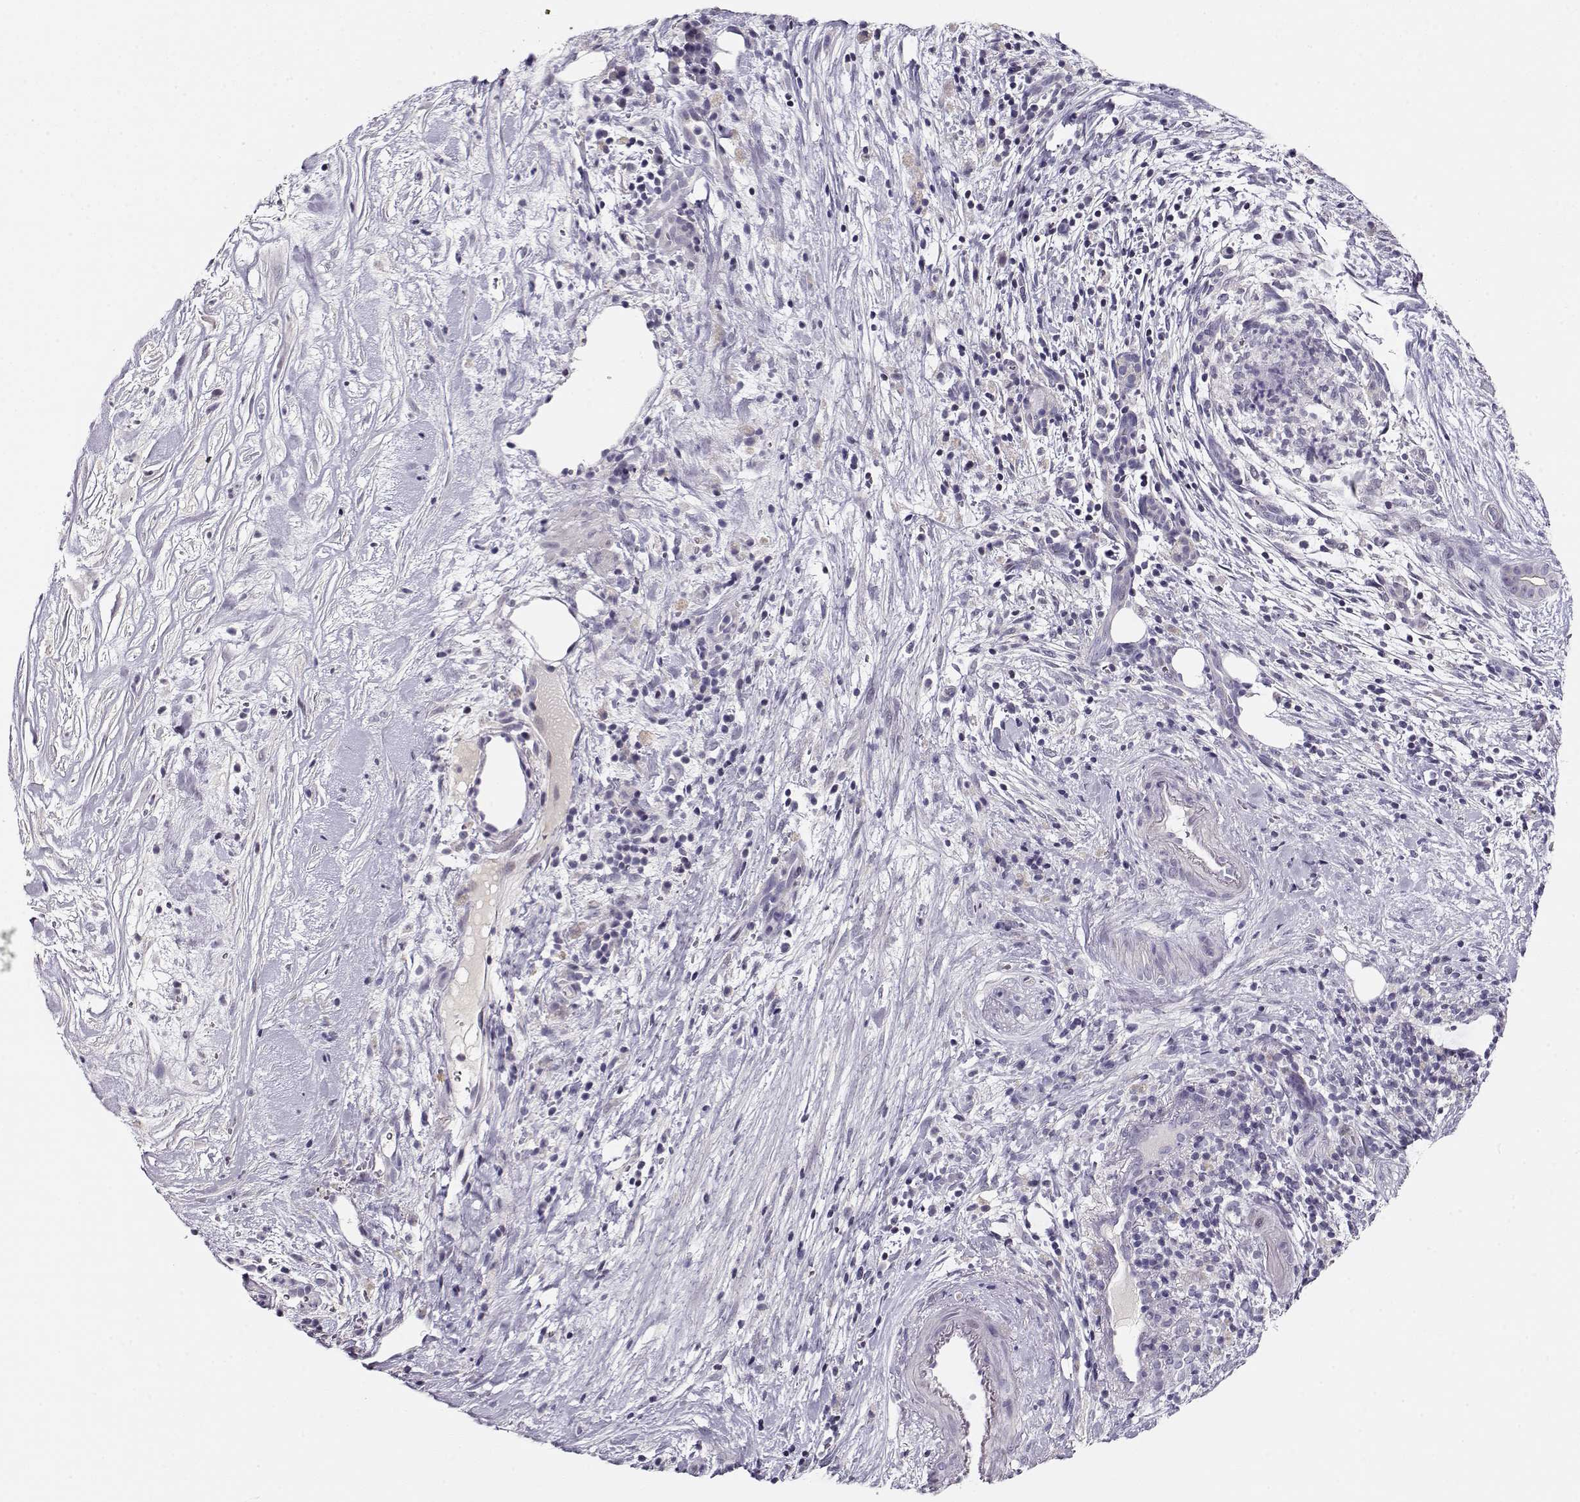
{"staining": {"intensity": "weak", "quantity": "<25%", "location": "cytoplasmic/membranous"}, "tissue": "pancreatic cancer", "cell_type": "Tumor cells", "image_type": "cancer", "snomed": [{"axis": "morphology", "description": "Adenocarcinoma, NOS"}, {"axis": "topography", "description": "Pancreas"}], "caption": "There is no significant positivity in tumor cells of pancreatic cancer (adenocarcinoma).", "gene": "CRX", "patient": {"sex": "male", "age": 44}}